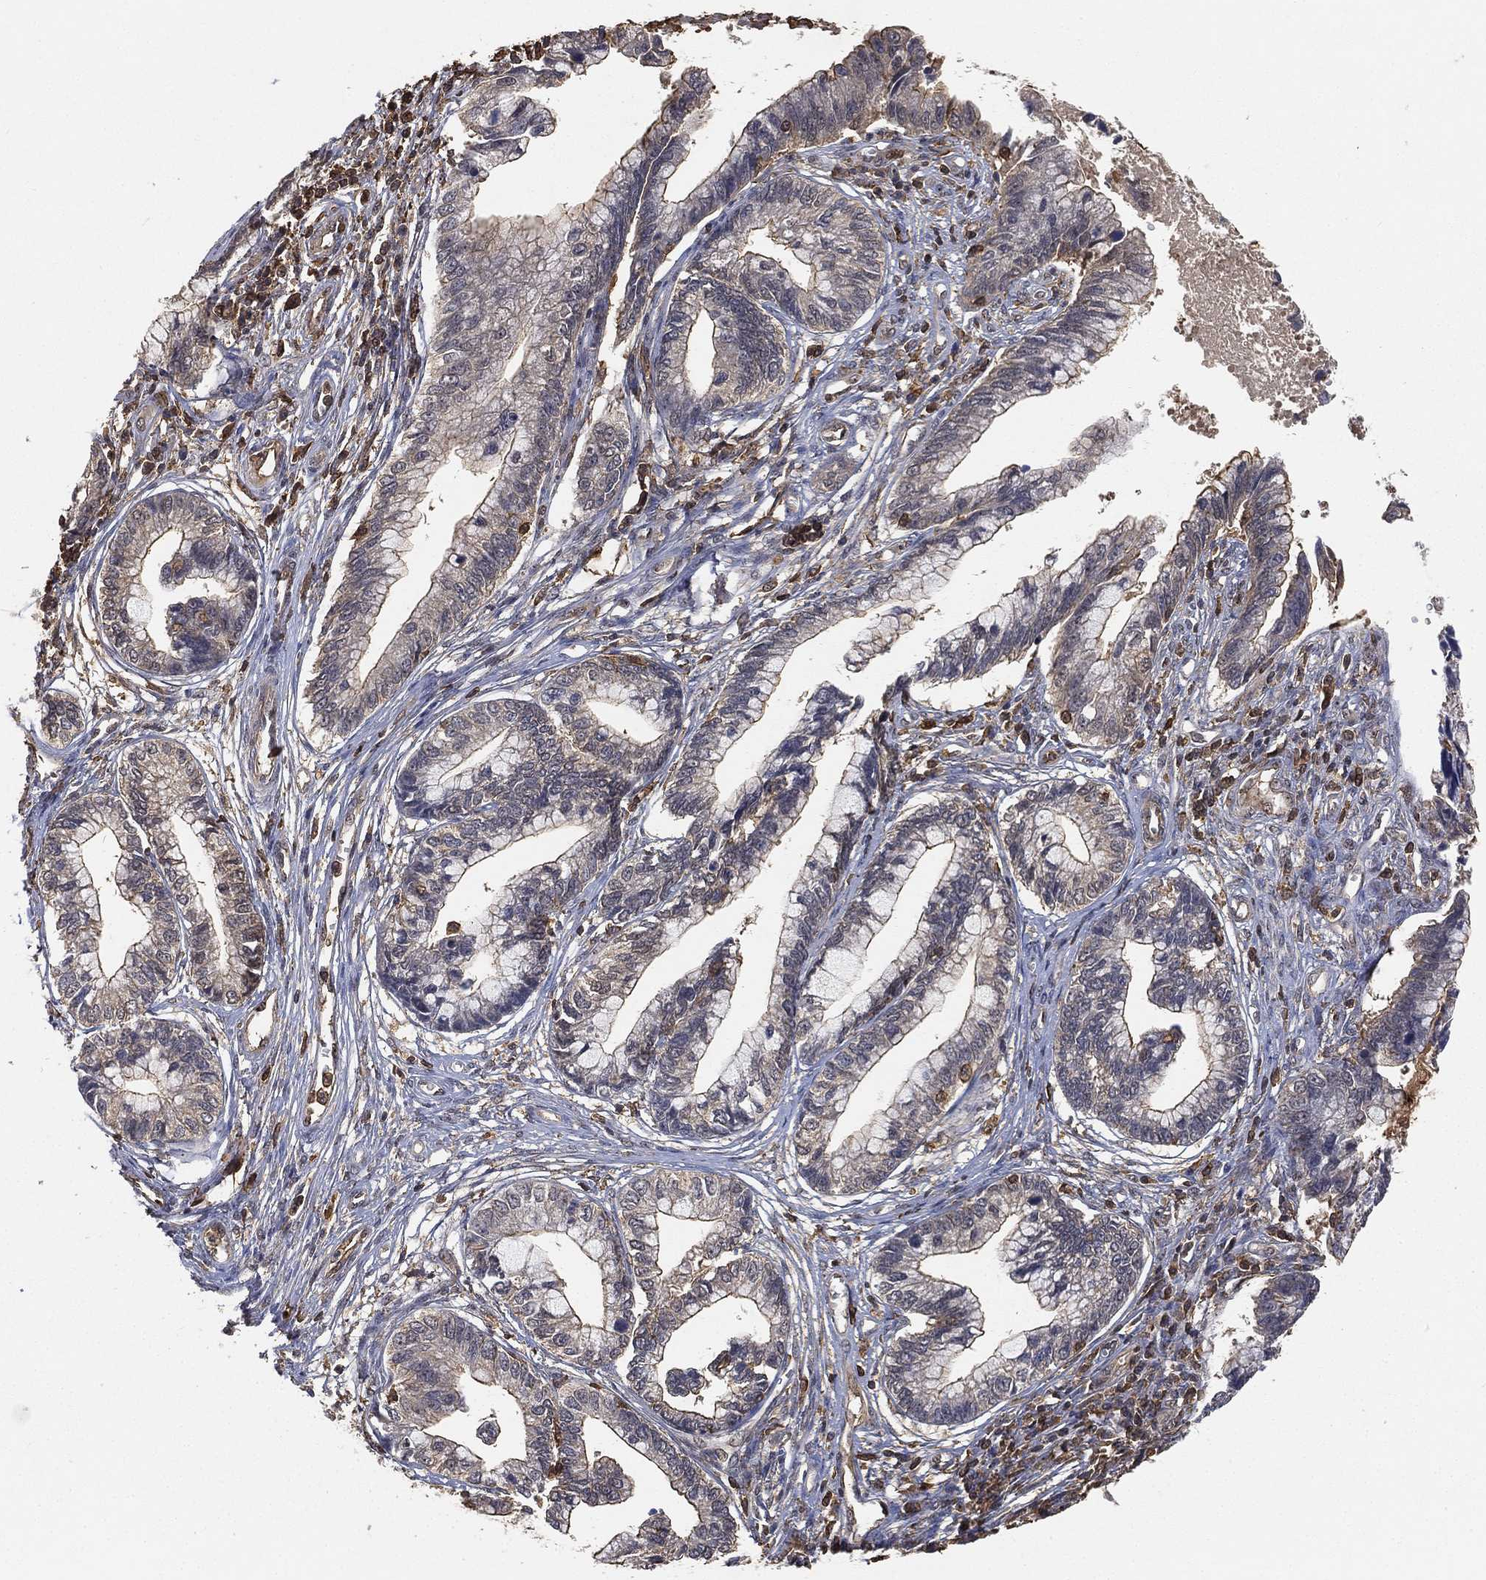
{"staining": {"intensity": "weak", "quantity": "<25%", "location": "cytoplasmic/membranous"}, "tissue": "cervical cancer", "cell_type": "Tumor cells", "image_type": "cancer", "snomed": [{"axis": "morphology", "description": "Adenocarcinoma, NOS"}, {"axis": "topography", "description": "Cervix"}], "caption": "DAB (3,3'-diaminobenzidine) immunohistochemical staining of human adenocarcinoma (cervical) exhibits no significant expression in tumor cells.", "gene": "CRYL1", "patient": {"sex": "female", "age": 44}}